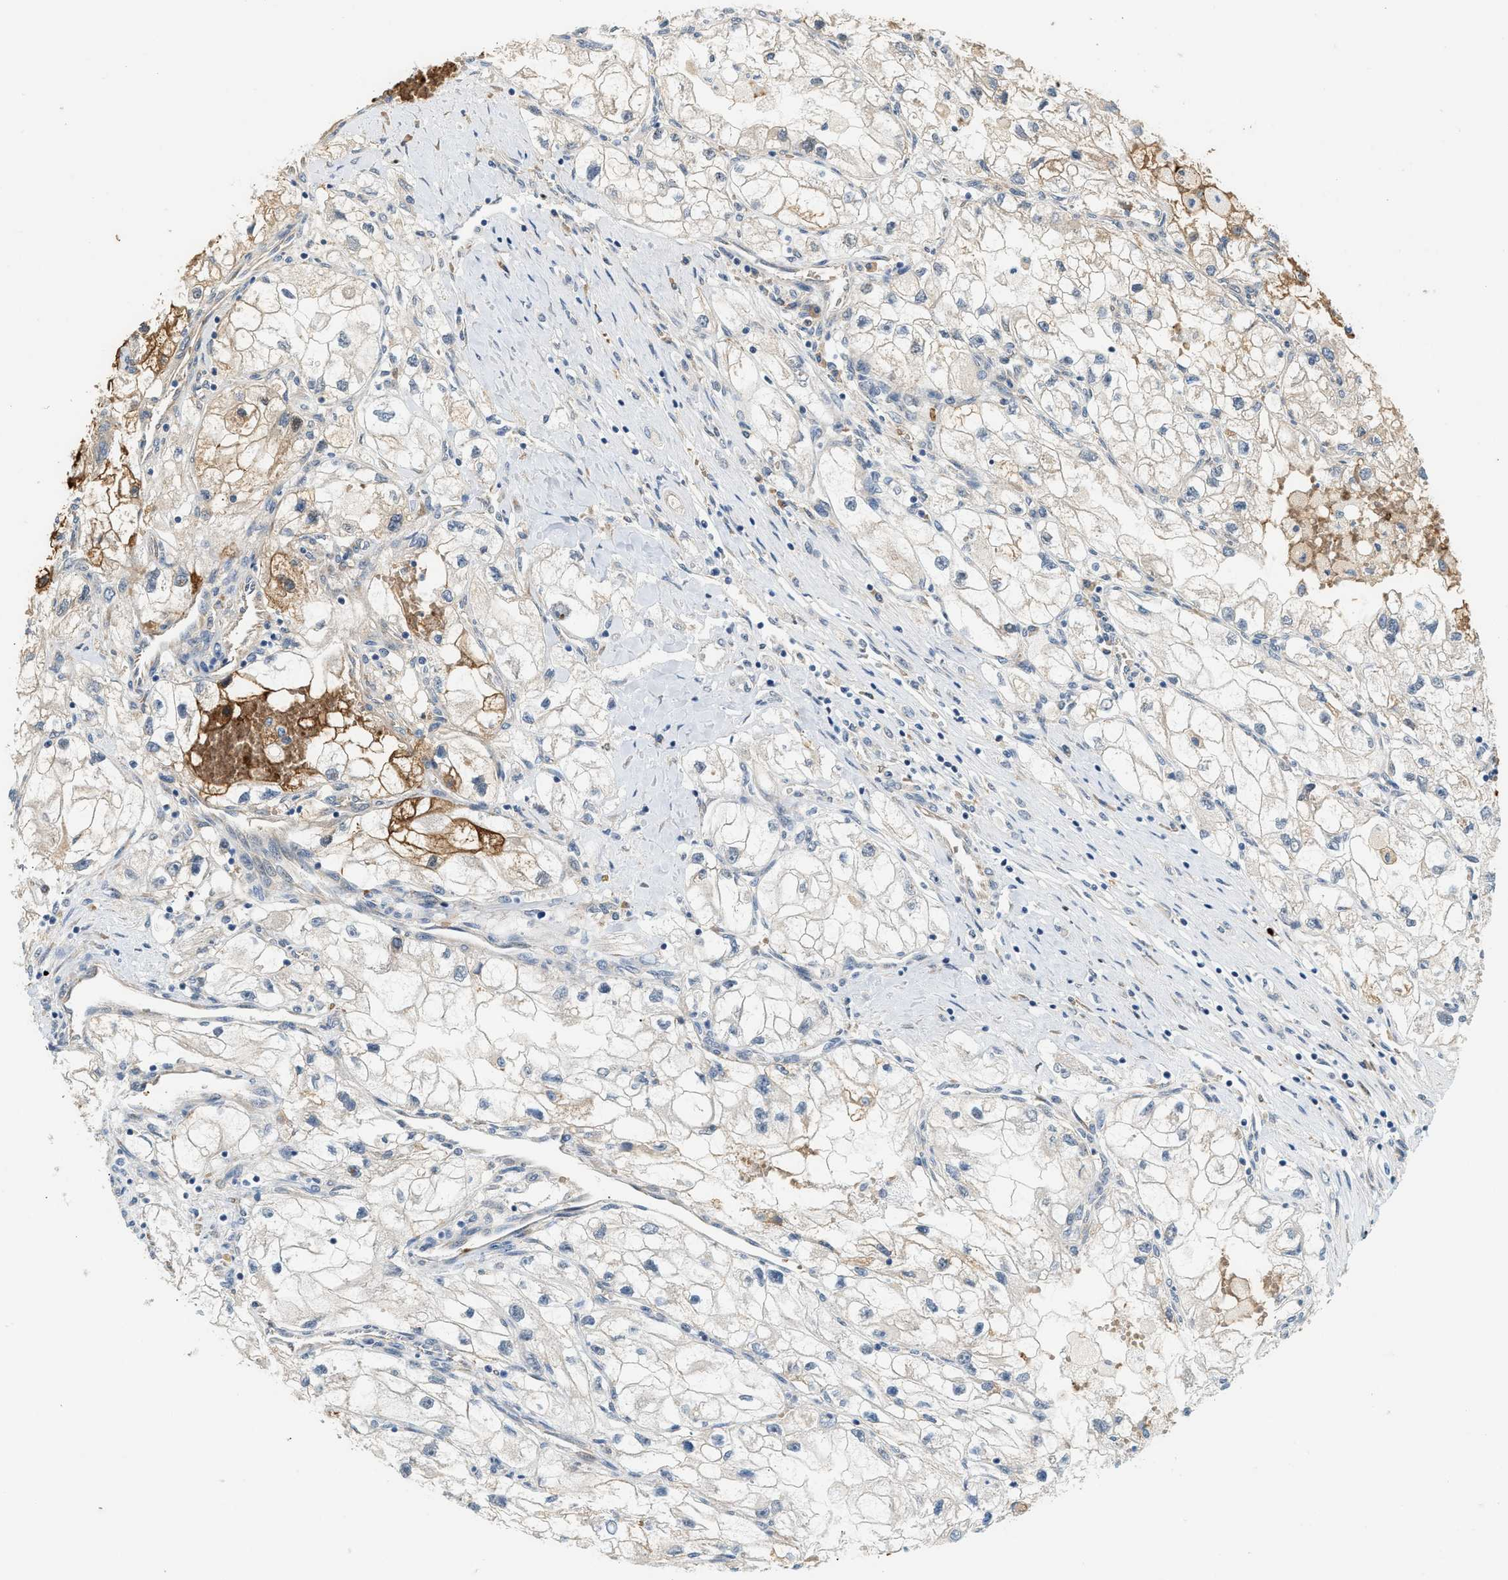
{"staining": {"intensity": "weak", "quantity": "<25%", "location": "cytoplasmic/membranous"}, "tissue": "renal cancer", "cell_type": "Tumor cells", "image_type": "cancer", "snomed": [{"axis": "morphology", "description": "Adenocarcinoma, NOS"}, {"axis": "topography", "description": "Kidney"}], "caption": "Tumor cells show no significant protein positivity in renal cancer. Brightfield microscopy of IHC stained with DAB (3,3'-diaminobenzidine) (brown) and hematoxylin (blue), captured at high magnification.", "gene": "CYTH2", "patient": {"sex": "female", "age": 70}}